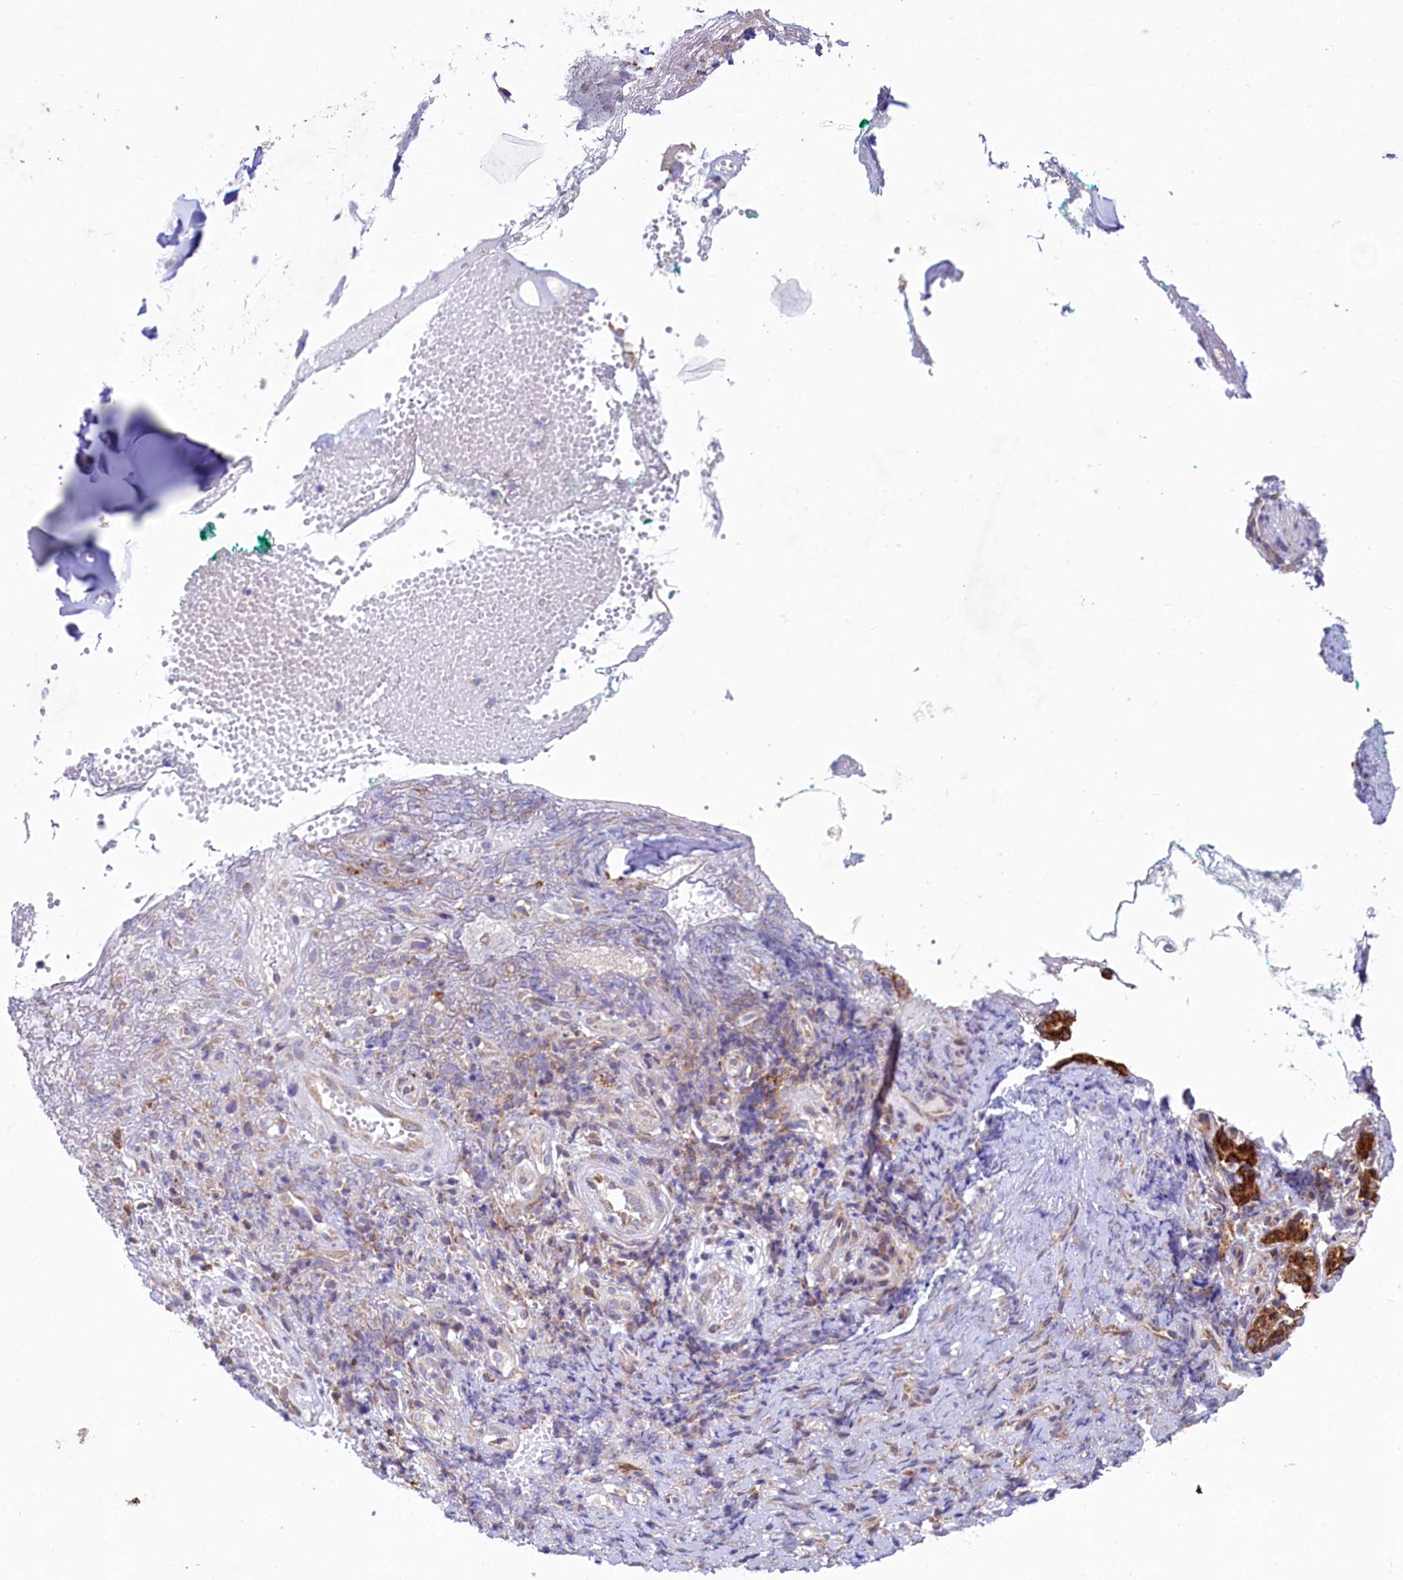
{"staining": {"intensity": "negative", "quantity": "none", "location": "none"}, "tissue": "adipose tissue", "cell_type": "Adipocytes", "image_type": "normal", "snomed": [{"axis": "morphology", "description": "Normal tissue, NOS"}, {"axis": "morphology", "description": "Basal cell carcinoma"}, {"axis": "topography", "description": "Cartilage tissue"}, {"axis": "topography", "description": "Nasopharynx"}, {"axis": "topography", "description": "Oral tissue"}], "caption": "IHC photomicrograph of unremarkable adipose tissue: adipose tissue stained with DAB (3,3'-diaminobenzidine) demonstrates no significant protein staining in adipocytes.", "gene": "CHID1", "patient": {"sex": "female", "age": 77}}